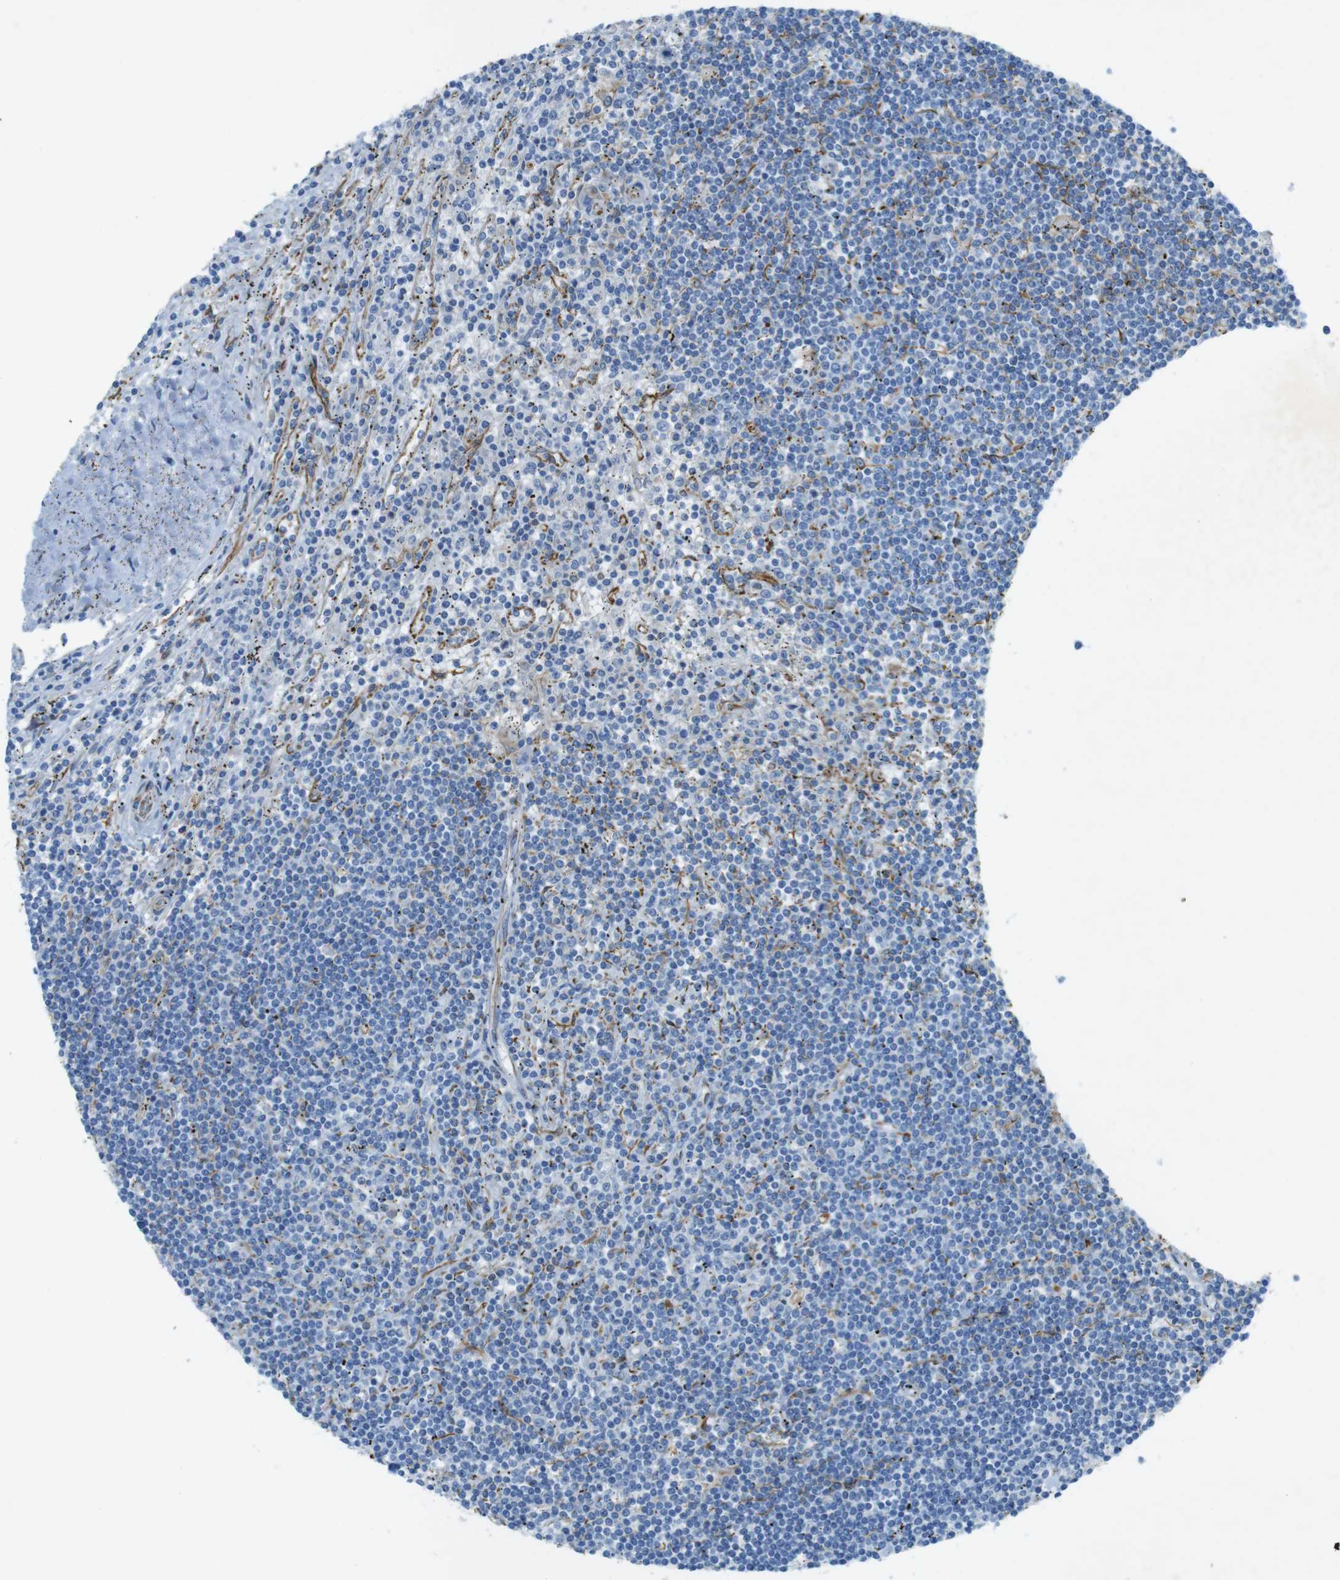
{"staining": {"intensity": "negative", "quantity": "none", "location": "none"}, "tissue": "lymphoma", "cell_type": "Tumor cells", "image_type": "cancer", "snomed": [{"axis": "morphology", "description": "Malignant lymphoma, non-Hodgkin's type, Low grade"}, {"axis": "topography", "description": "Spleen"}], "caption": "Tumor cells show no significant expression in low-grade malignant lymphoma, non-Hodgkin's type.", "gene": "CD320", "patient": {"sex": "male", "age": 76}}